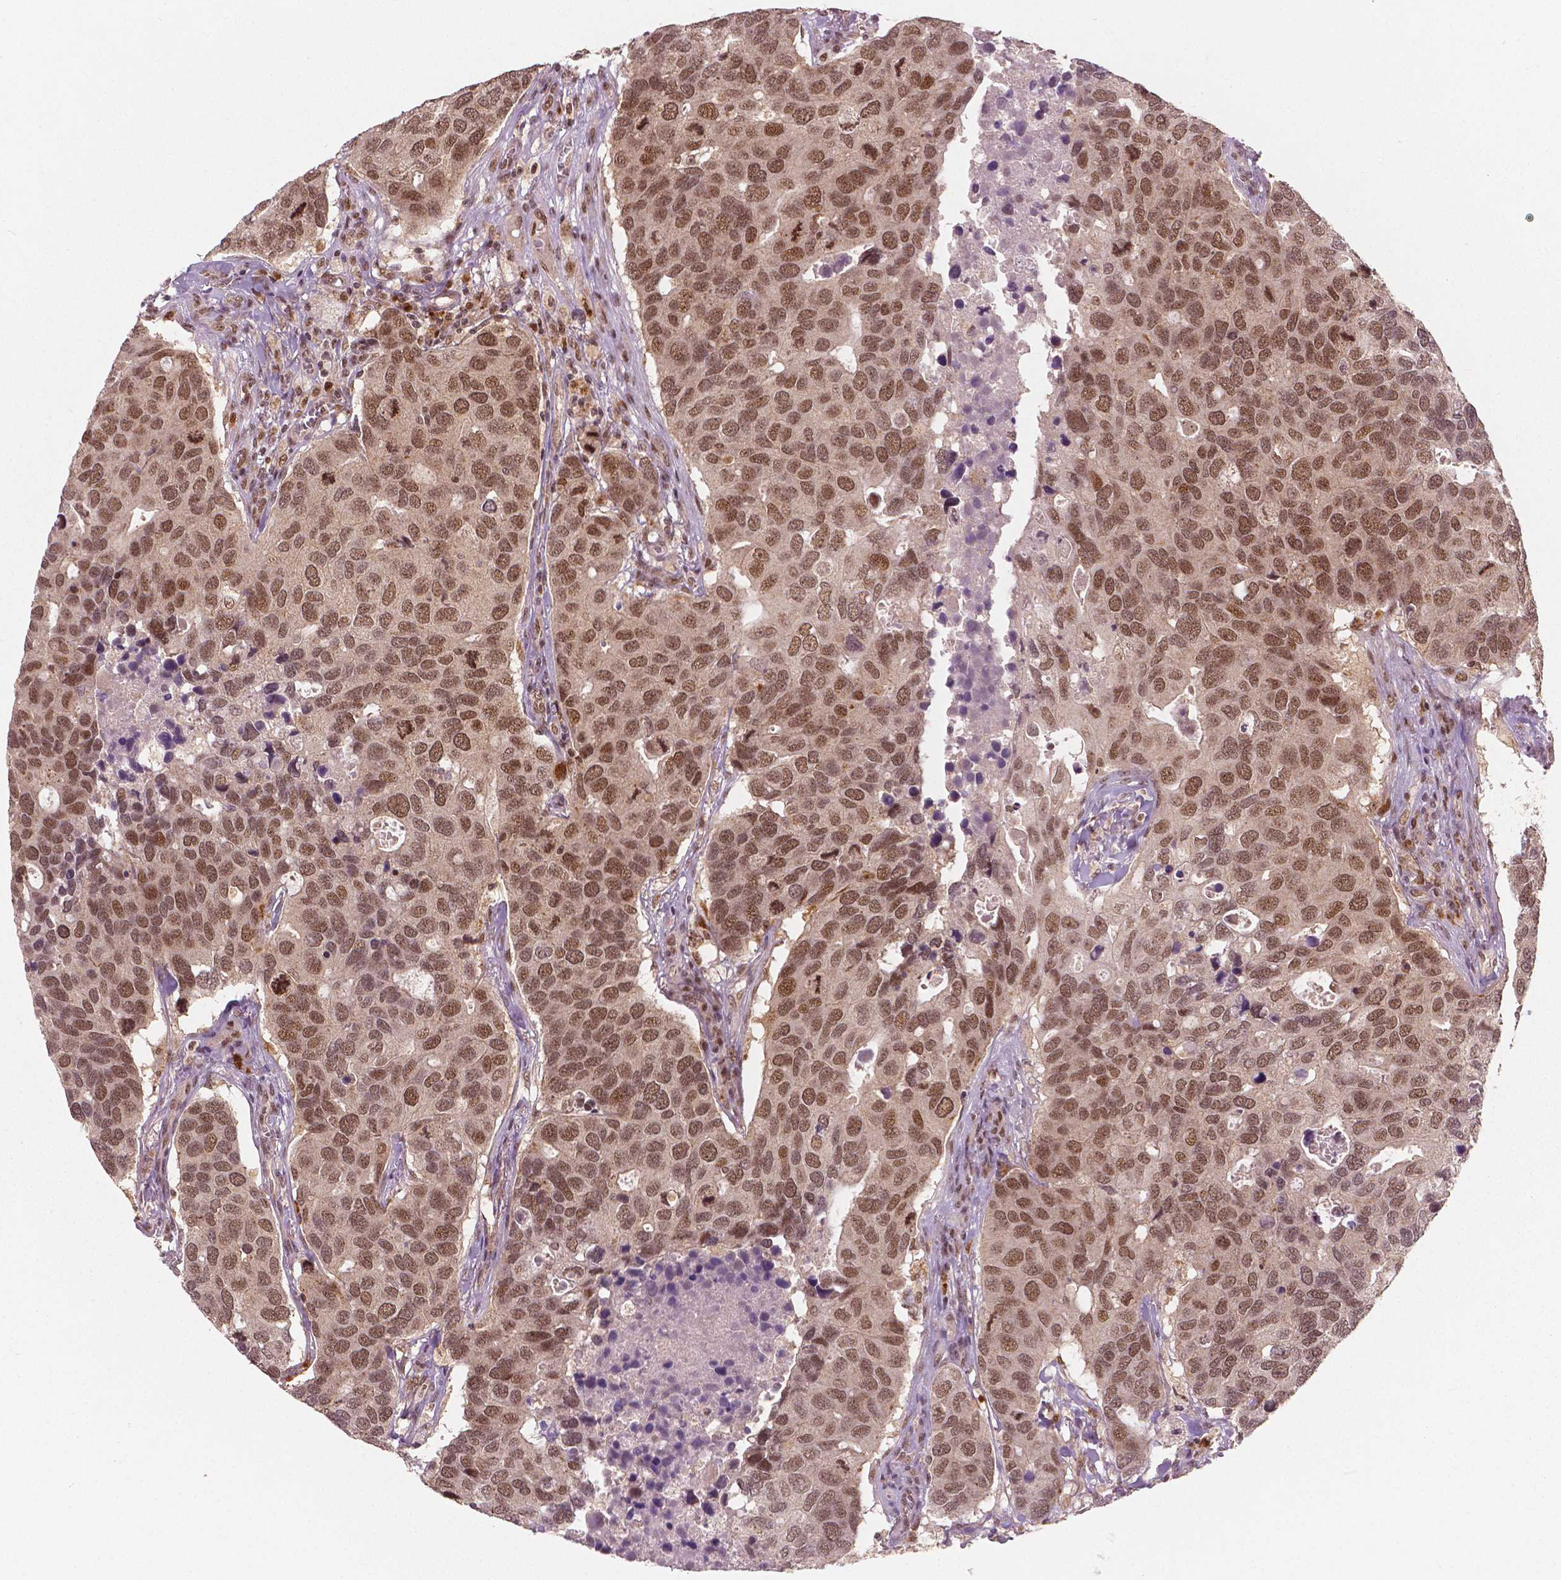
{"staining": {"intensity": "moderate", "quantity": ">75%", "location": "nuclear"}, "tissue": "breast cancer", "cell_type": "Tumor cells", "image_type": "cancer", "snomed": [{"axis": "morphology", "description": "Duct carcinoma"}, {"axis": "topography", "description": "Breast"}], "caption": "A micrograph of breast cancer (intraductal carcinoma) stained for a protein shows moderate nuclear brown staining in tumor cells. Ihc stains the protein of interest in brown and the nuclei are stained blue.", "gene": "NSD2", "patient": {"sex": "female", "age": 83}}